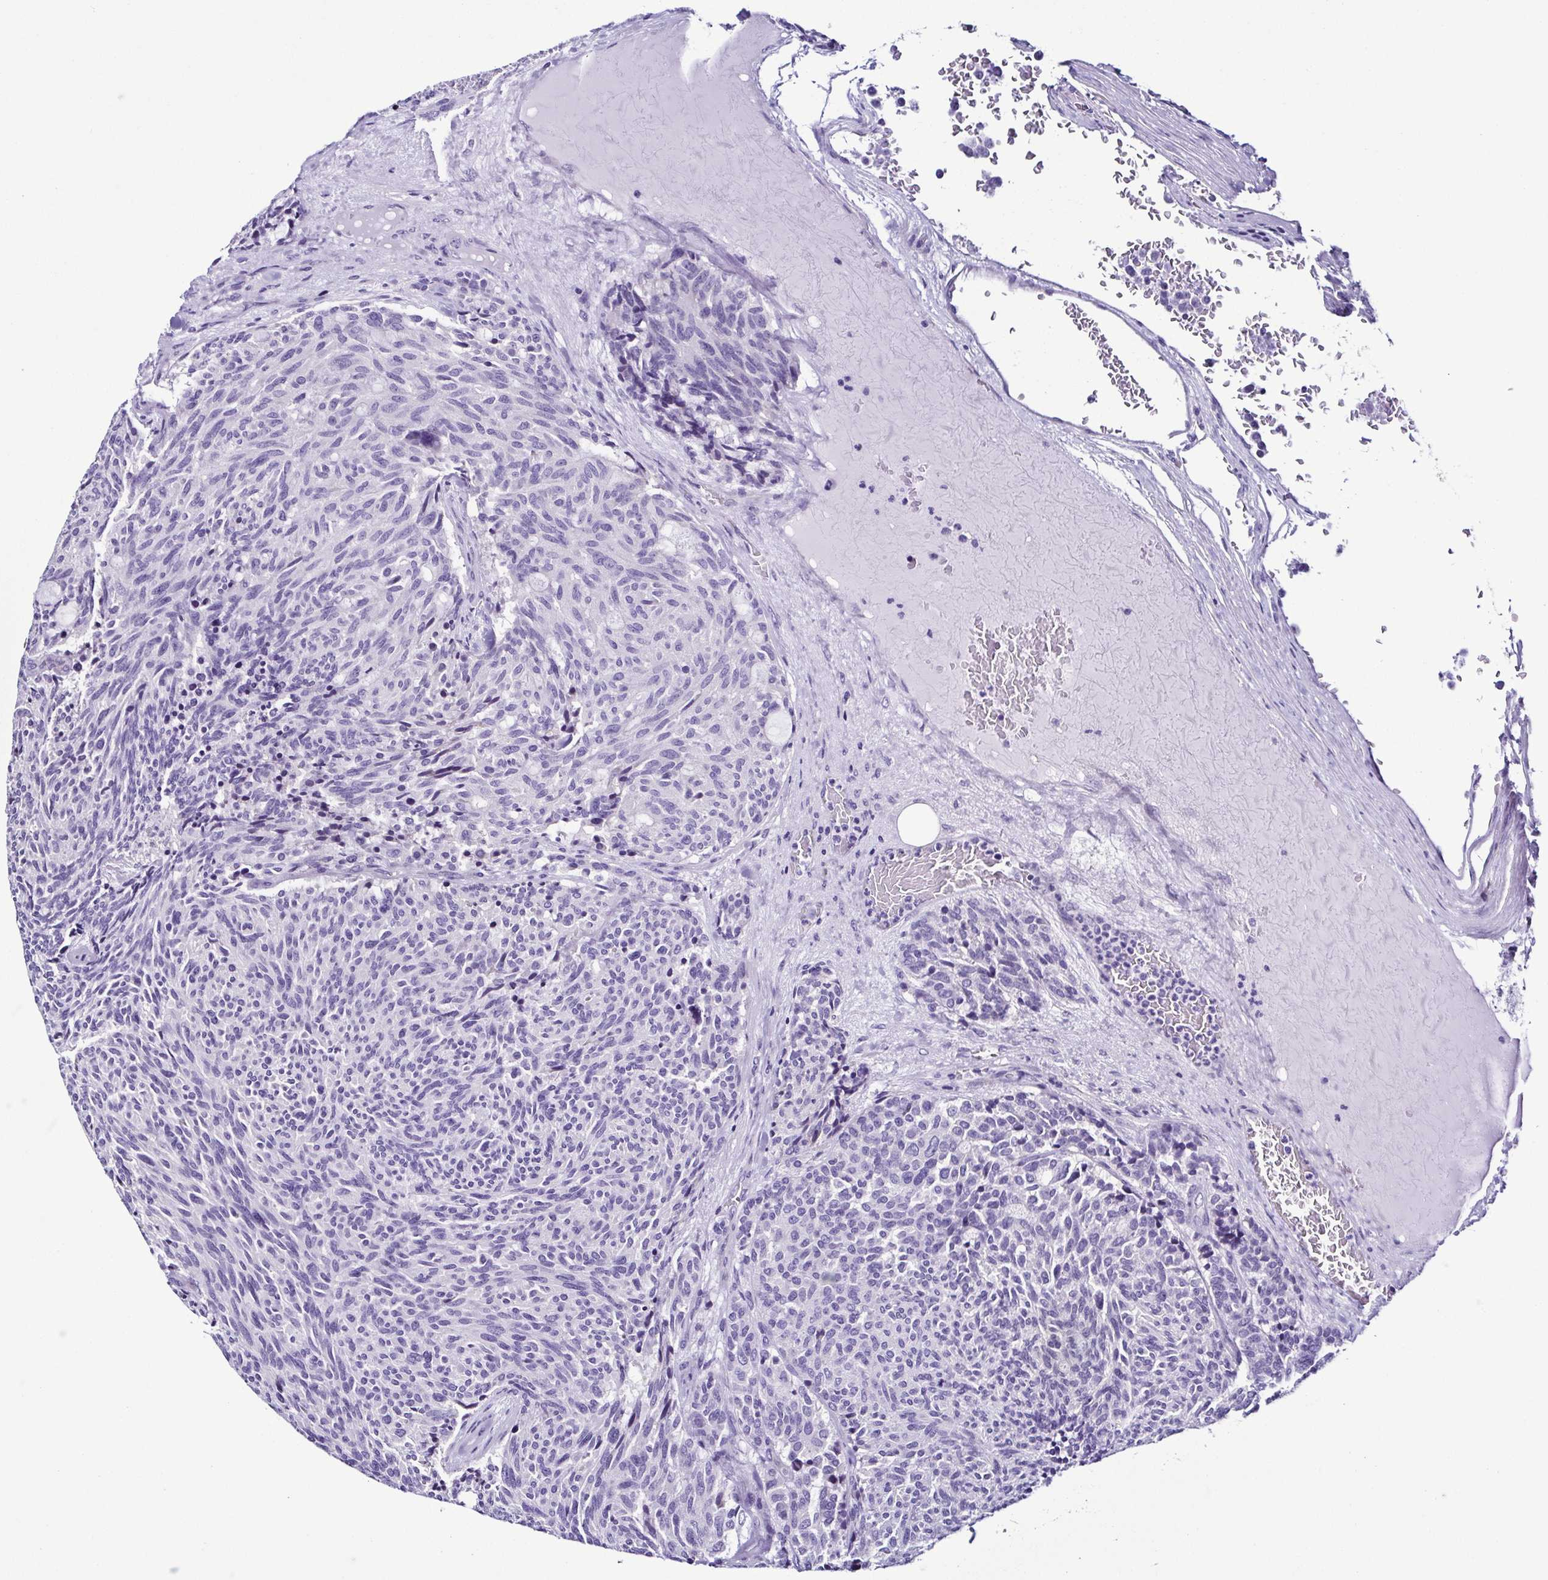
{"staining": {"intensity": "negative", "quantity": "none", "location": "none"}, "tissue": "carcinoid", "cell_type": "Tumor cells", "image_type": "cancer", "snomed": [{"axis": "morphology", "description": "Carcinoid, malignant, NOS"}, {"axis": "topography", "description": "Pancreas"}], "caption": "There is no significant staining in tumor cells of carcinoid.", "gene": "SRL", "patient": {"sex": "female", "age": 54}}